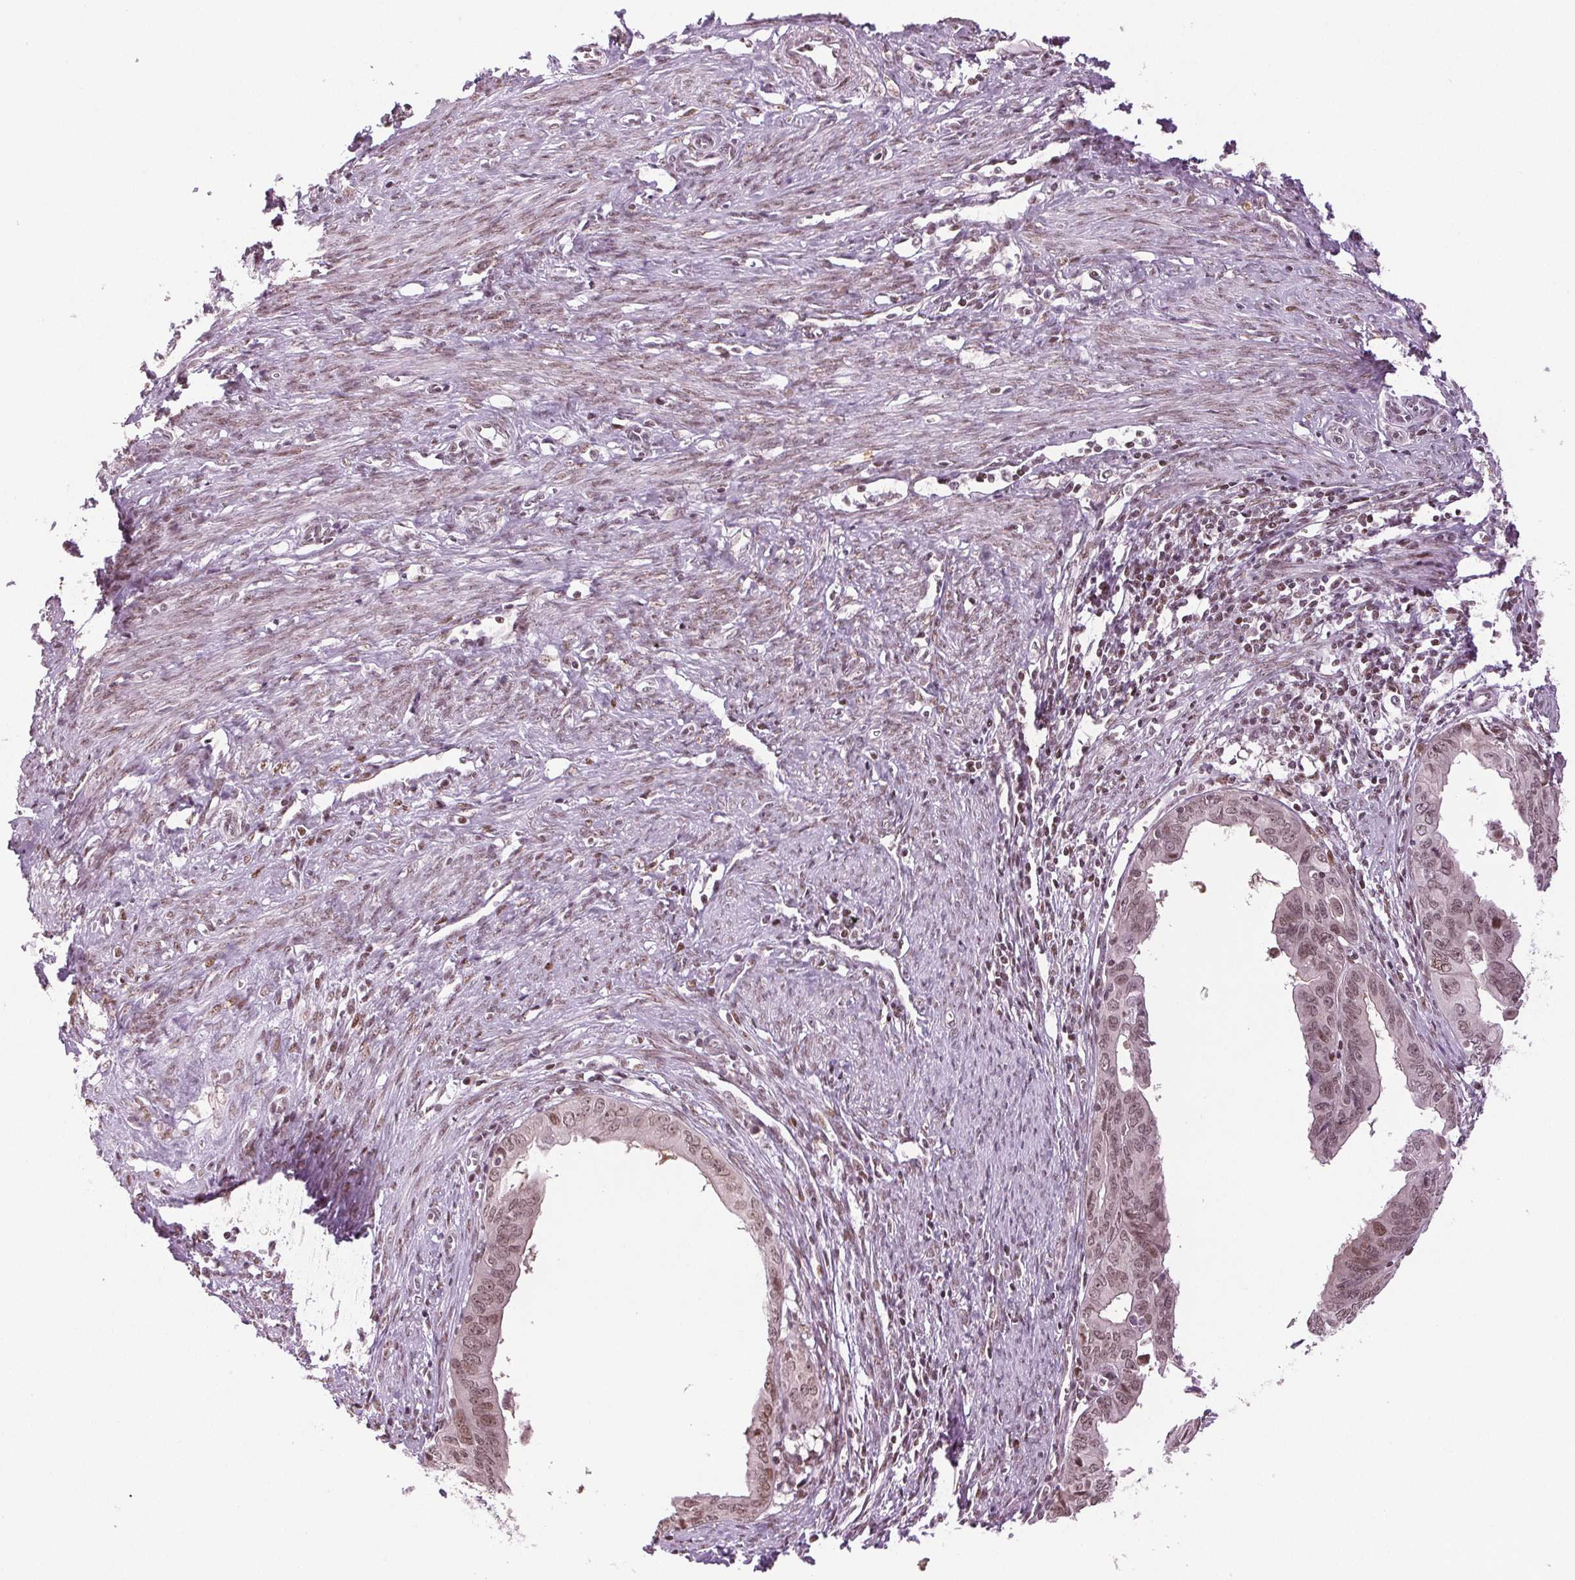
{"staining": {"intensity": "moderate", "quantity": ">75%", "location": "nuclear"}, "tissue": "ovarian cancer", "cell_type": "Tumor cells", "image_type": "cancer", "snomed": [{"axis": "morphology", "description": "Carcinoma, endometroid"}, {"axis": "topography", "description": "Ovary"}], "caption": "Immunohistochemistry image of human ovarian cancer (endometroid carcinoma) stained for a protein (brown), which demonstrates medium levels of moderate nuclear expression in about >75% of tumor cells.", "gene": "XPC", "patient": {"sex": "female", "age": 70}}